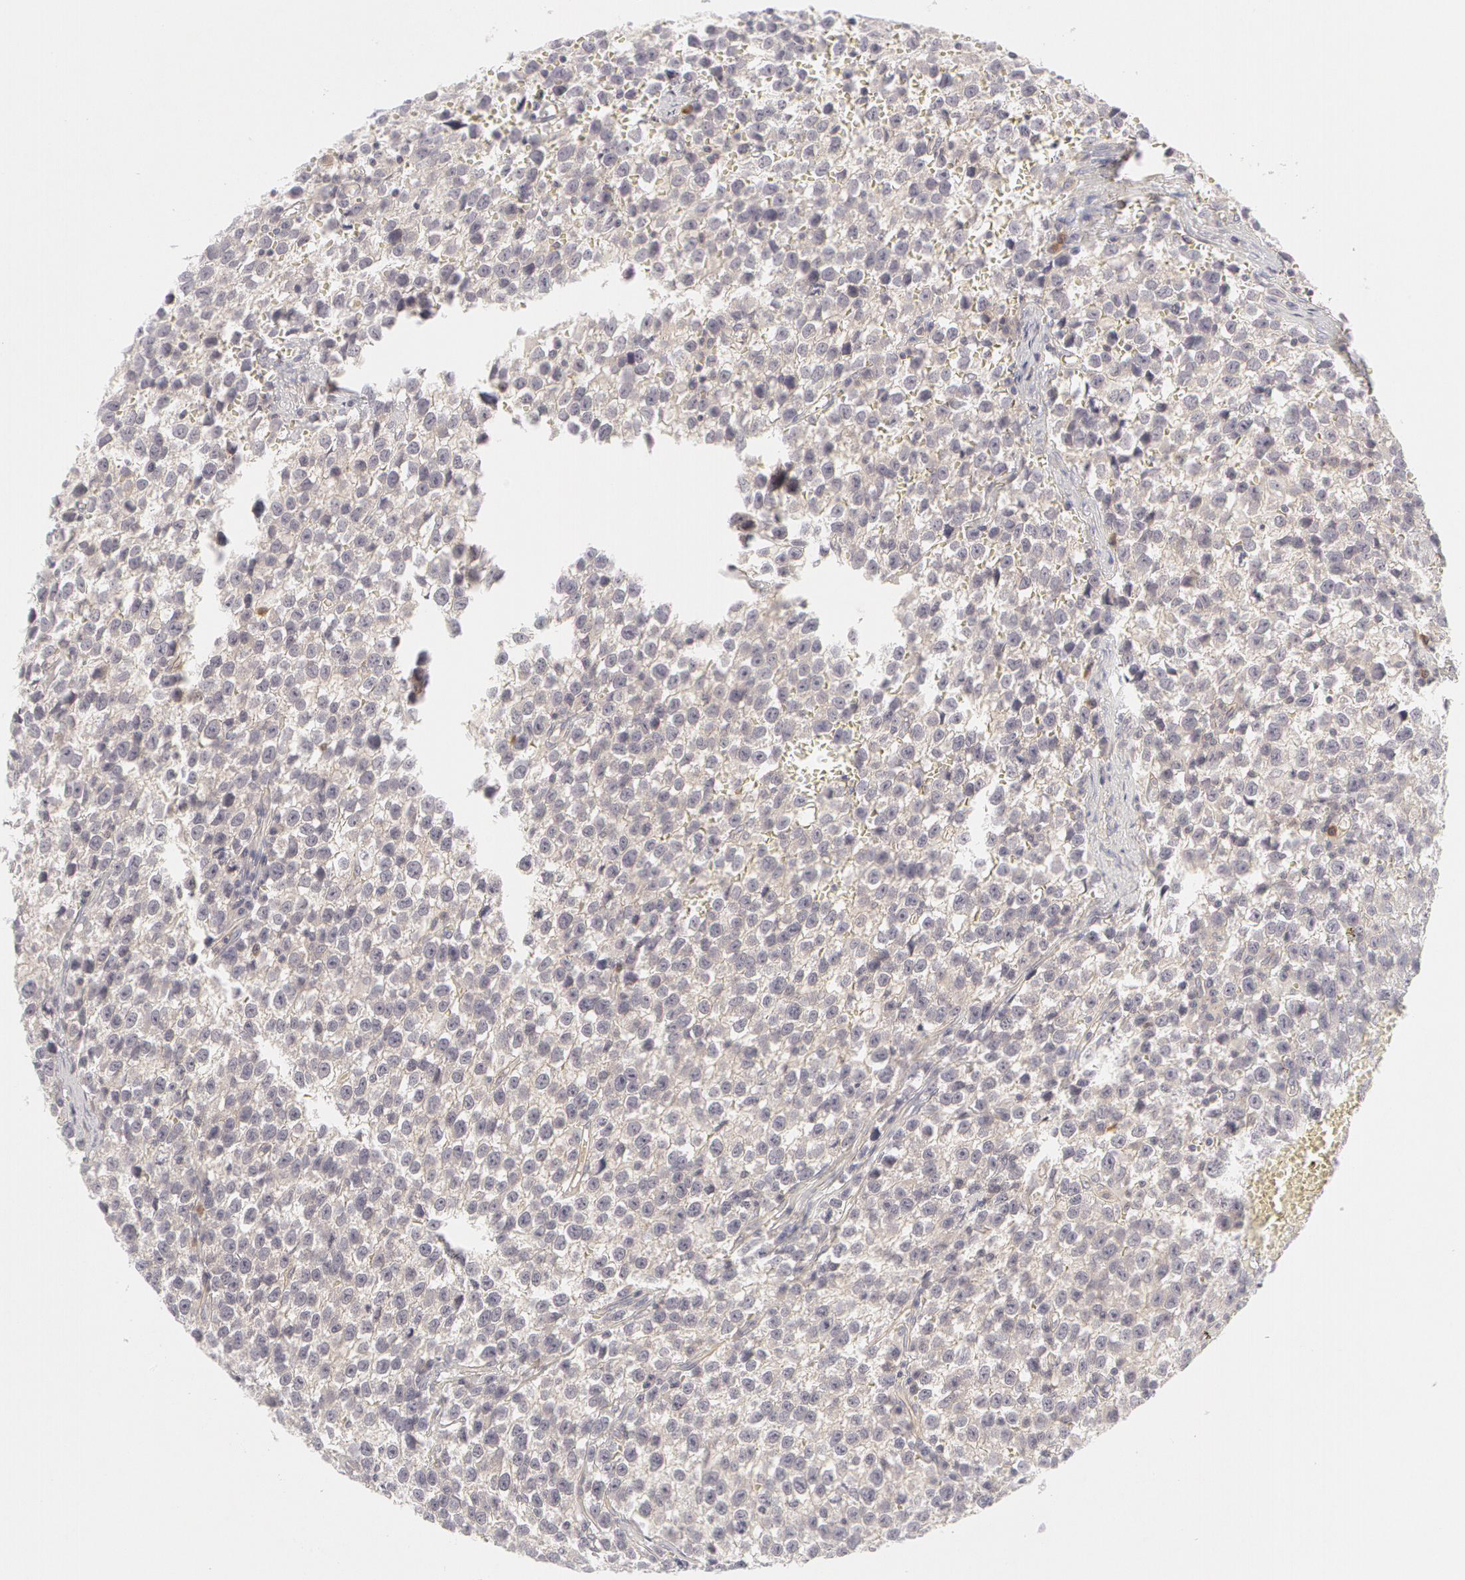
{"staining": {"intensity": "weak", "quantity": "25%-75%", "location": "cytoplasmic/membranous"}, "tissue": "testis cancer", "cell_type": "Tumor cells", "image_type": "cancer", "snomed": [{"axis": "morphology", "description": "Seminoma, NOS"}, {"axis": "topography", "description": "Testis"}], "caption": "The histopathology image displays a brown stain indicating the presence of a protein in the cytoplasmic/membranous of tumor cells in testis seminoma.", "gene": "ABCB1", "patient": {"sex": "male", "age": 35}}